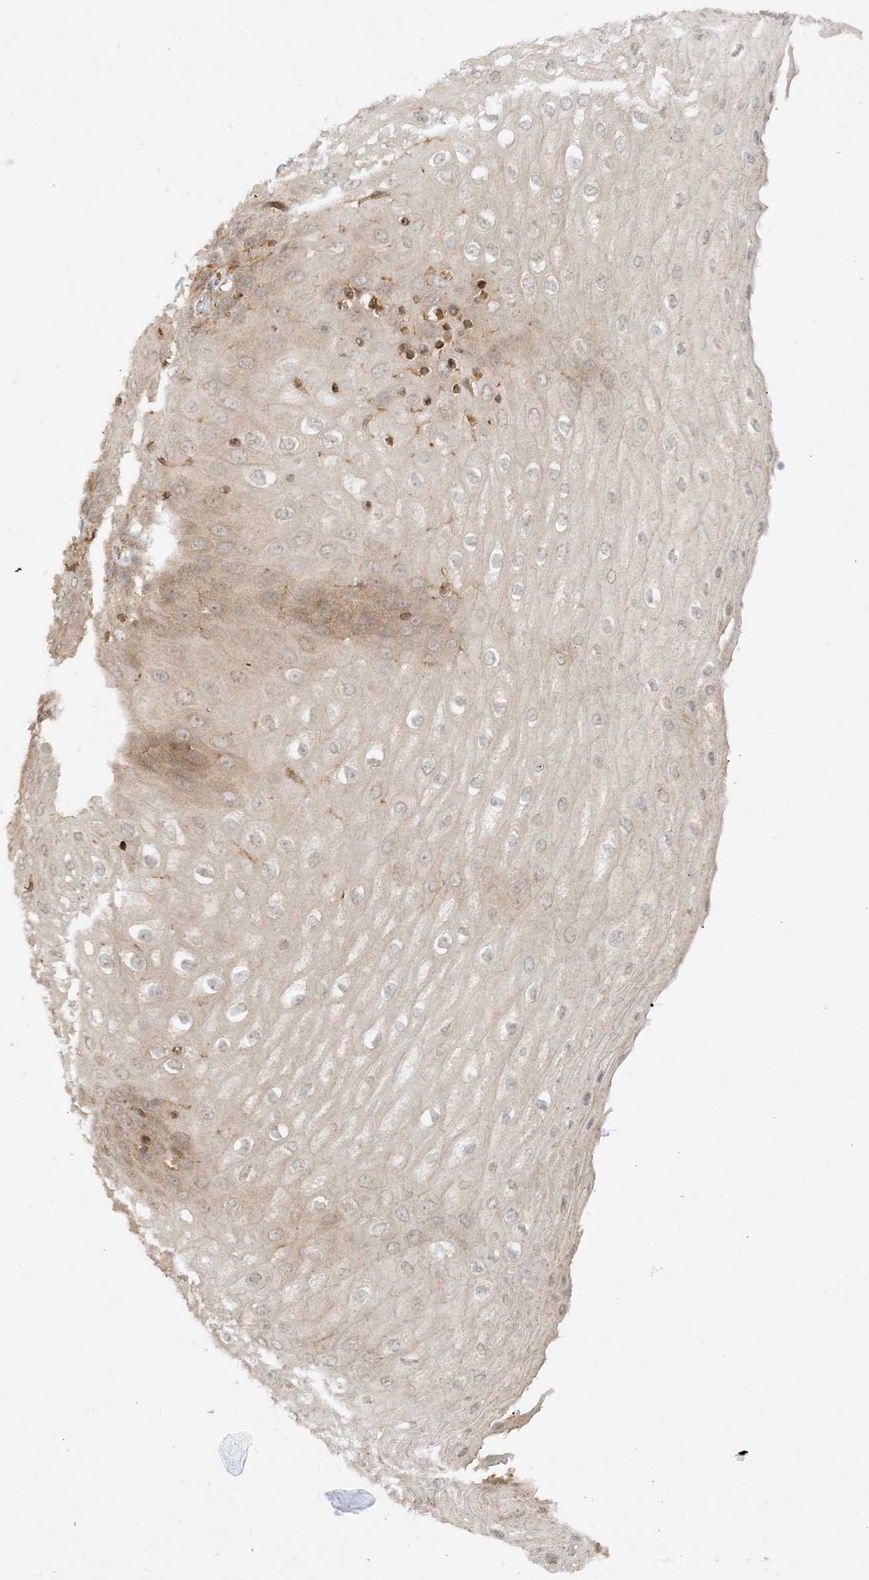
{"staining": {"intensity": "moderate", "quantity": "25%-75%", "location": "cytoplasmic/membranous"}, "tissue": "esophagus", "cell_type": "Squamous epithelial cells", "image_type": "normal", "snomed": [{"axis": "morphology", "description": "Normal tissue, NOS"}, {"axis": "topography", "description": "Esophagus"}], "caption": "Immunohistochemical staining of unremarkable human esophagus reveals medium levels of moderate cytoplasmic/membranous staining in approximately 25%-75% of squamous epithelial cells.", "gene": "XRN1", "patient": {"sex": "male", "age": 60}}